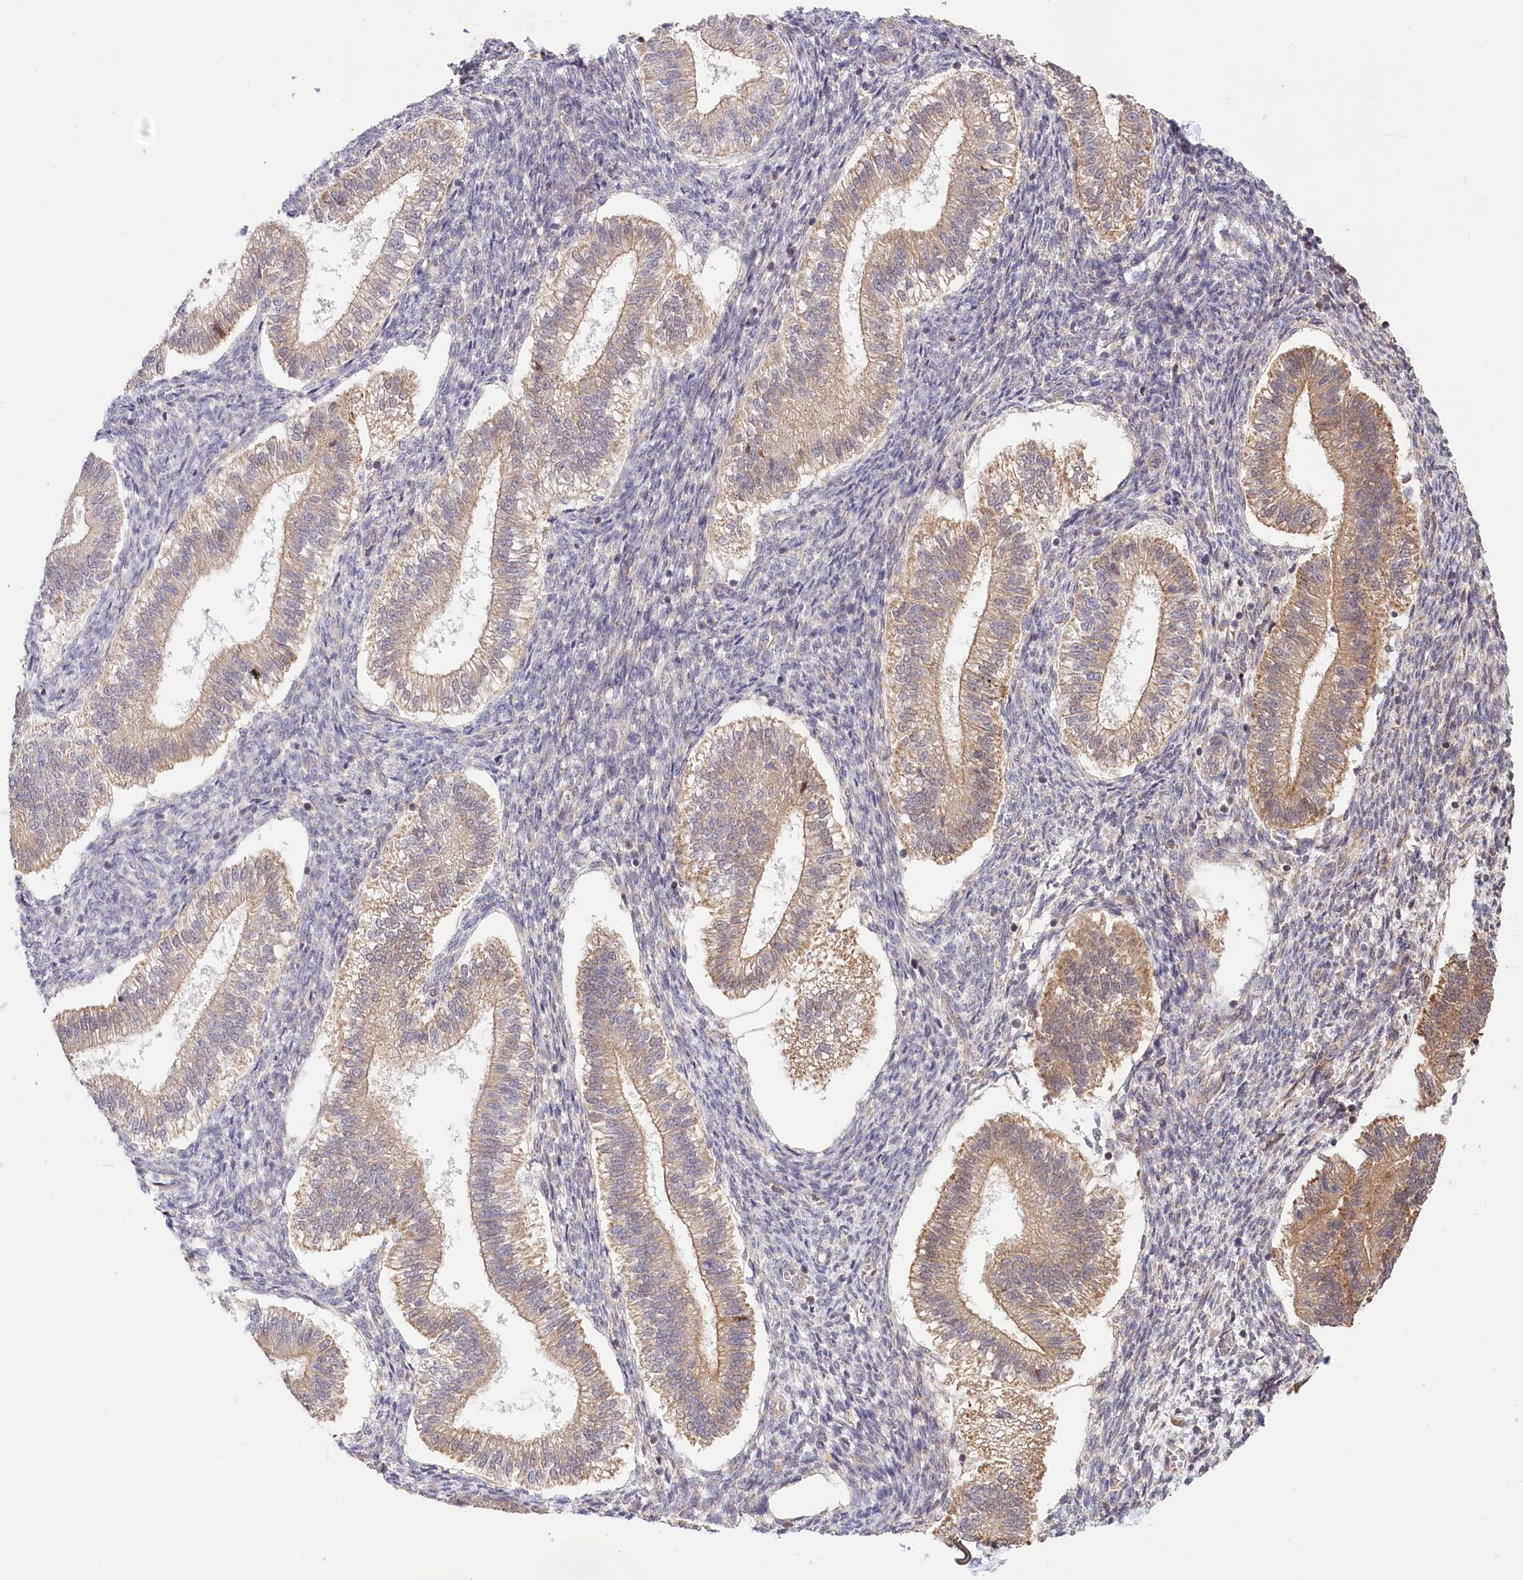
{"staining": {"intensity": "negative", "quantity": "none", "location": "none"}, "tissue": "endometrium", "cell_type": "Cells in endometrial stroma", "image_type": "normal", "snomed": [{"axis": "morphology", "description": "Normal tissue, NOS"}, {"axis": "topography", "description": "Endometrium"}], "caption": "IHC histopathology image of benign human endometrium stained for a protein (brown), which exhibits no staining in cells in endometrial stroma.", "gene": "CEP70", "patient": {"sex": "female", "age": 25}}